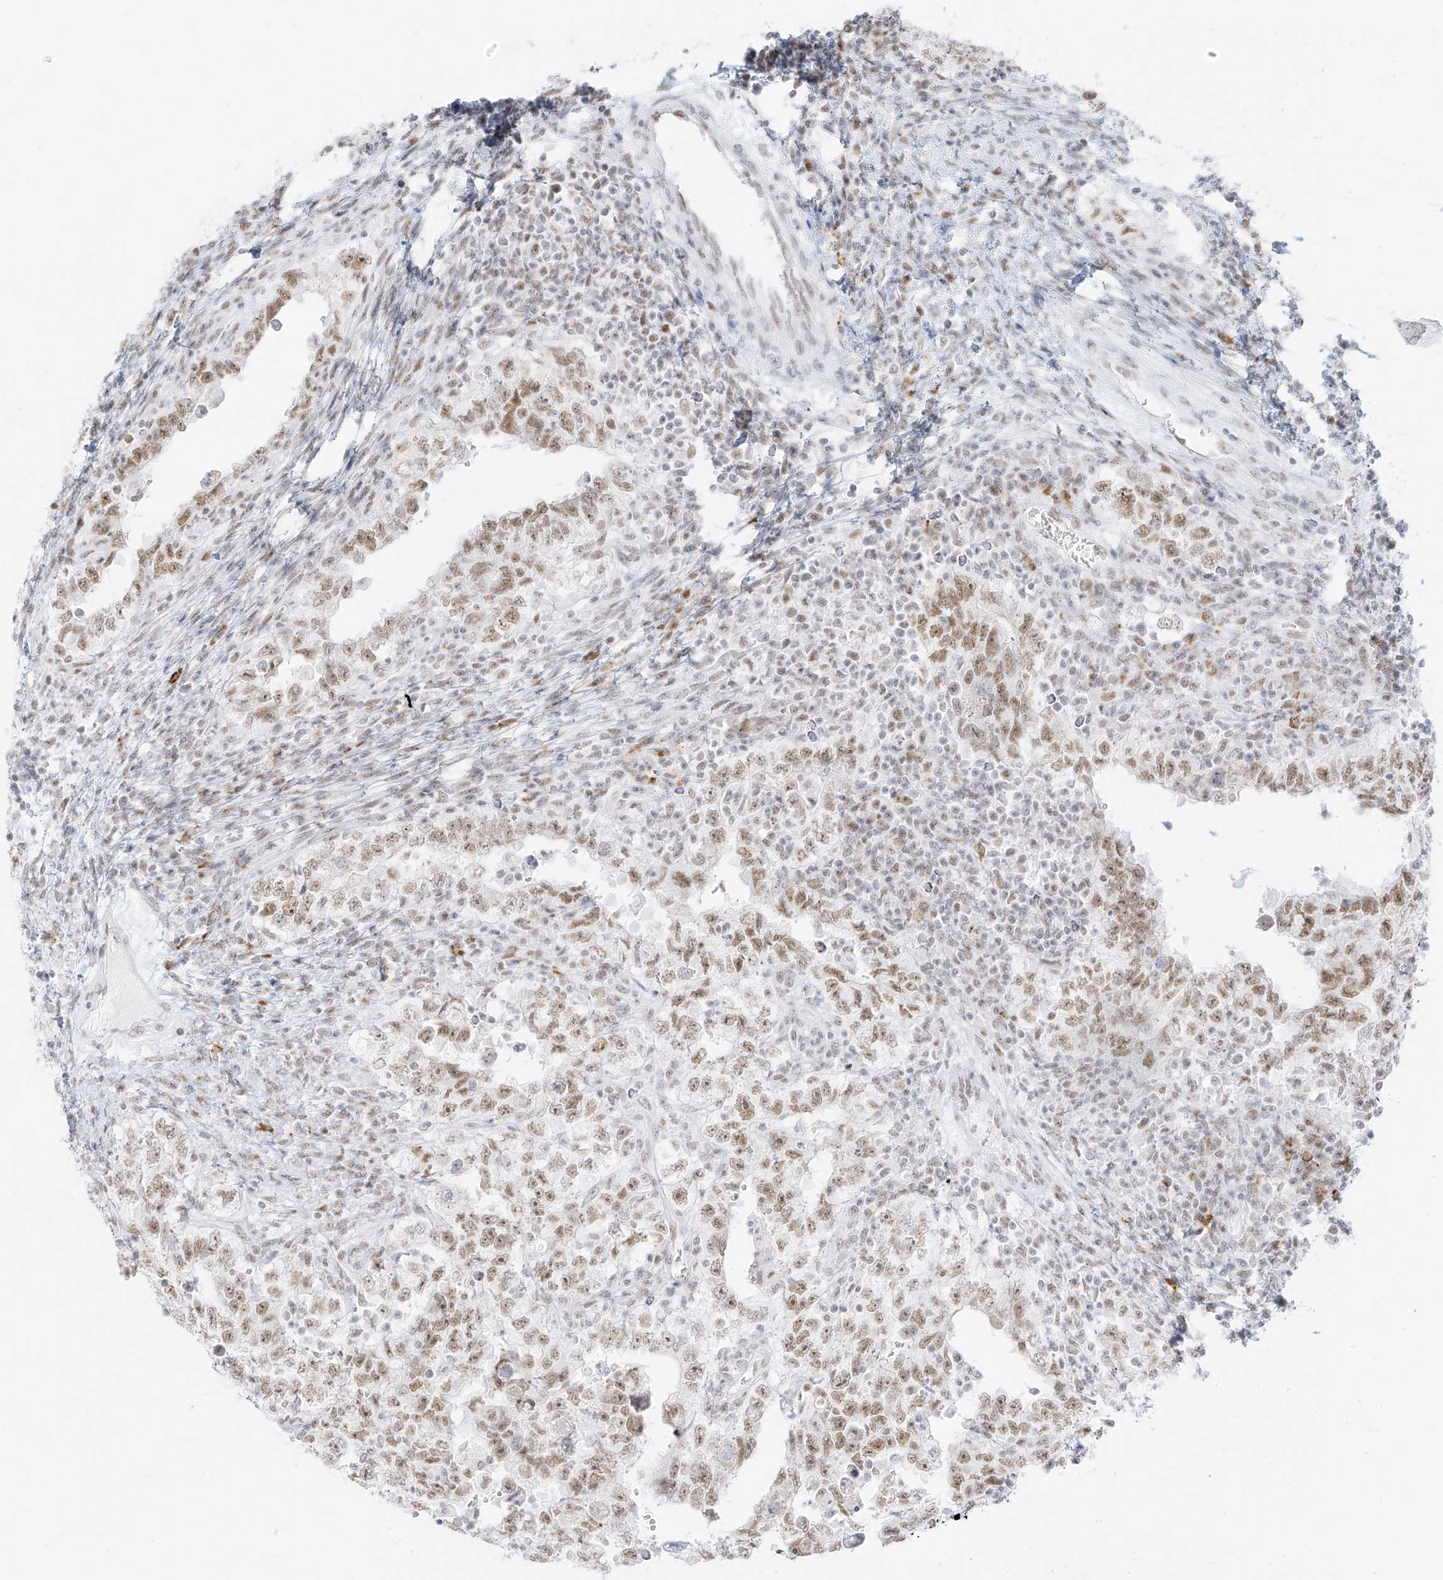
{"staining": {"intensity": "moderate", "quantity": ">75%", "location": "nuclear"}, "tissue": "testis cancer", "cell_type": "Tumor cells", "image_type": "cancer", "snomed": [{"axis": "morphology", "description": "Carcinoma, Embryonal, NOS"}, {"axis": "topography", "description": "Testis"}], "caption": "A brown stain shows moderate nuclear positivity of a protein in human embryonal carcinoma (testis) tumor cells.", "gene": "SUPT5H", "patient": {"sex": "male", "age": 26}}